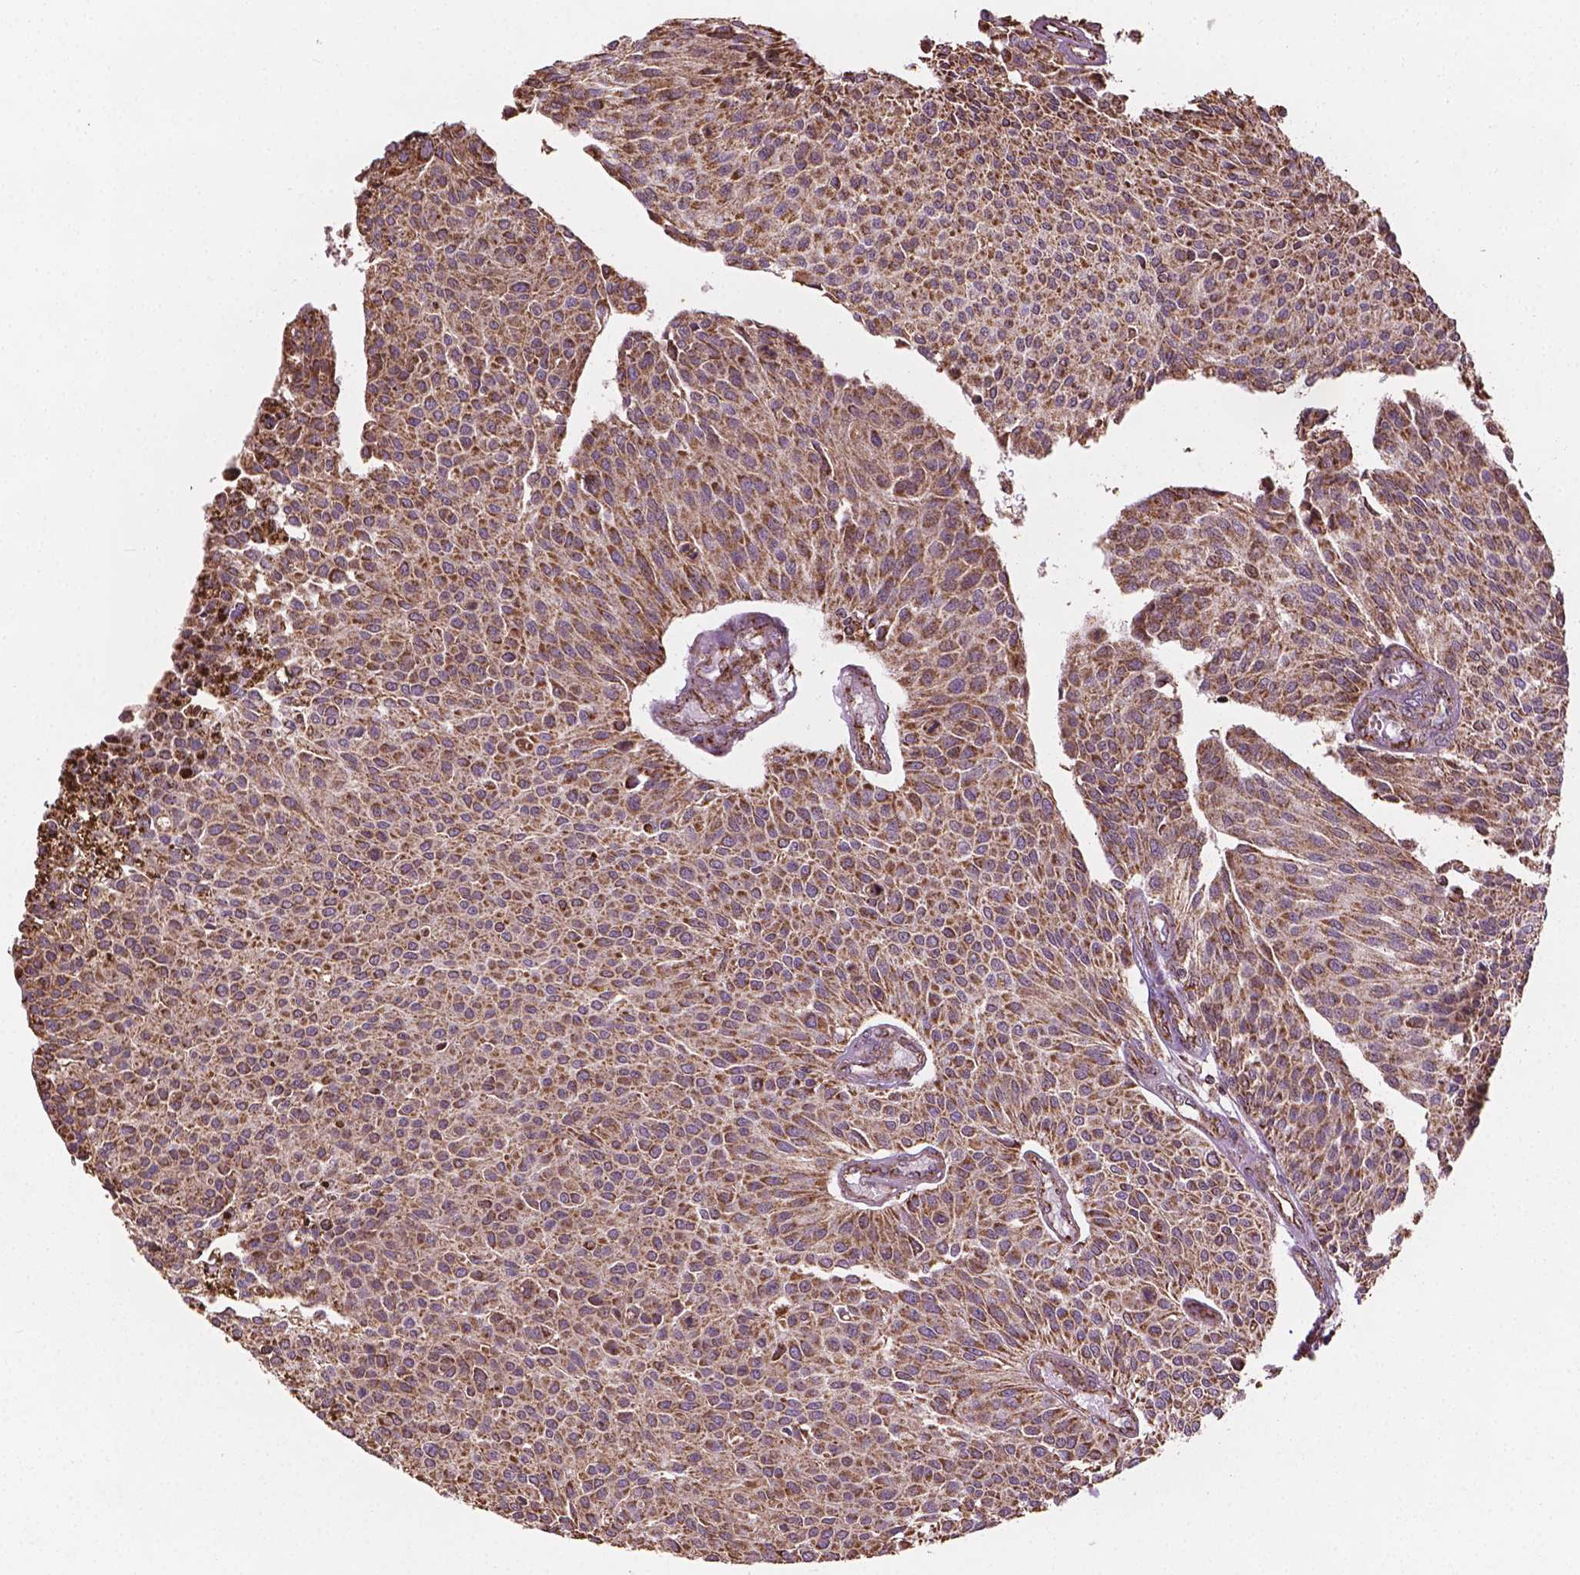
{"staining": {"intensity": "moderate", "quantity": ">75%", "location": "cytoplasmic/membranous"}, "tissue": "urothelial cancer", "cell_type": "Tumor cells", "image_type": "cancer", "snomed": [{"axis": "morphology", "description": "Urothelial carcinoma, NOS"}, {"axis": "topography", "description": "Urinary bladder"}], "caption": "Immunohistochemical staining of urothelial cancer reveals medium levels of moderate cytoplasmic/membranous protein staining in about >75% of tumor cells.", "gene": "HS3ST3A1", "patient": {"sex": "male", "age": 55}}